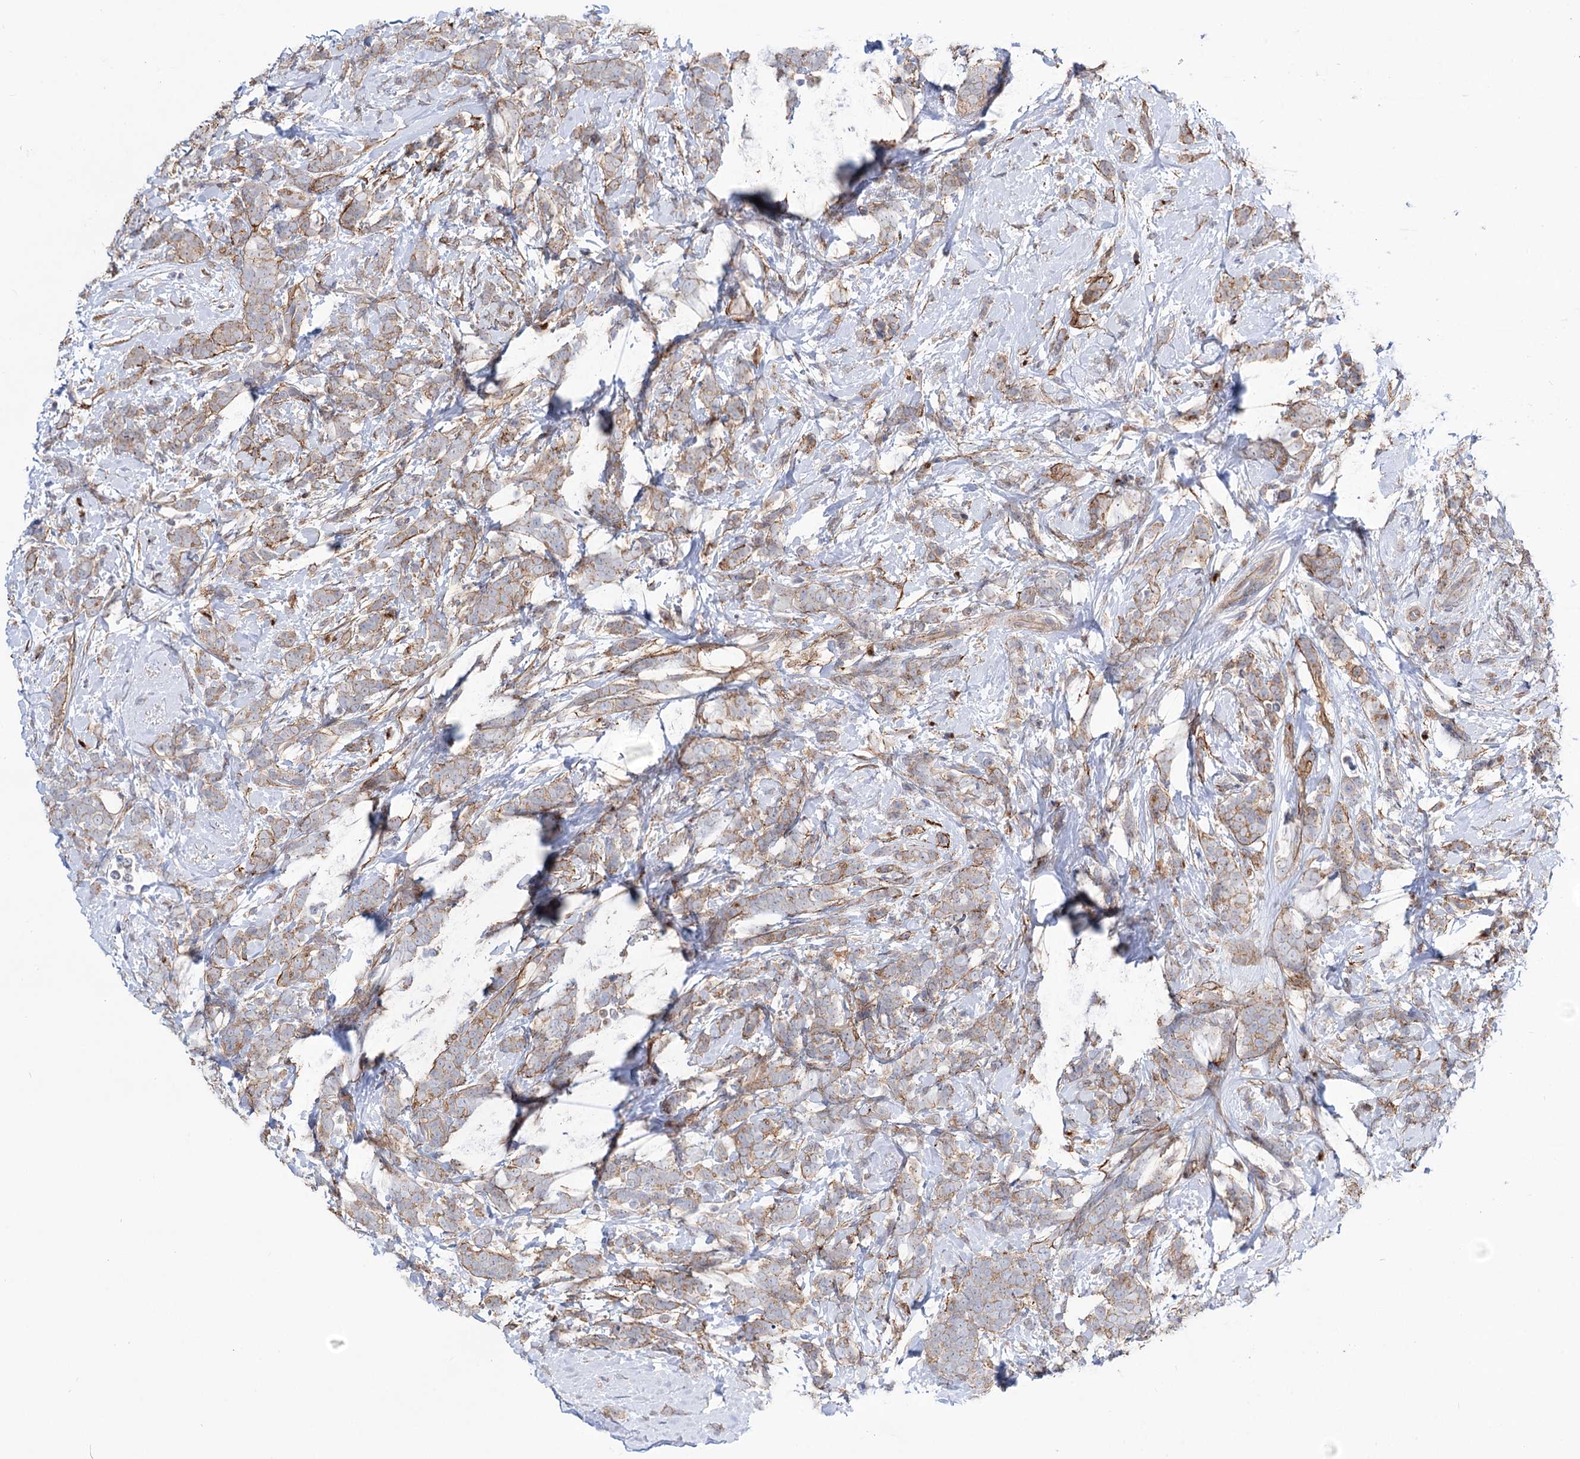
{"staining": {"intensity": "weak", "quantity": ">75%", "location": "cytoplasmic/membranous"}, "tissue": "breast cancer", "cell_type": "Tumor cells", "image_type": "cancer", "snomed": [{"axis": "morphology", "description": "Lobular carcinoma"}, {"axis": "topography", "description": "Breast"}], "caption": "Immunohistochemistry image of neoplastic tissue: lobular carcinoma (breast) stained using IHC displays low levels of weak protein expression localized specifically in the cytoplasmic/membranous of tumor cells, appearing as a cytoplasmic/membranous brown color.", "gene": "SEC24A", "patient": {"sex": "female", "age": 58}}